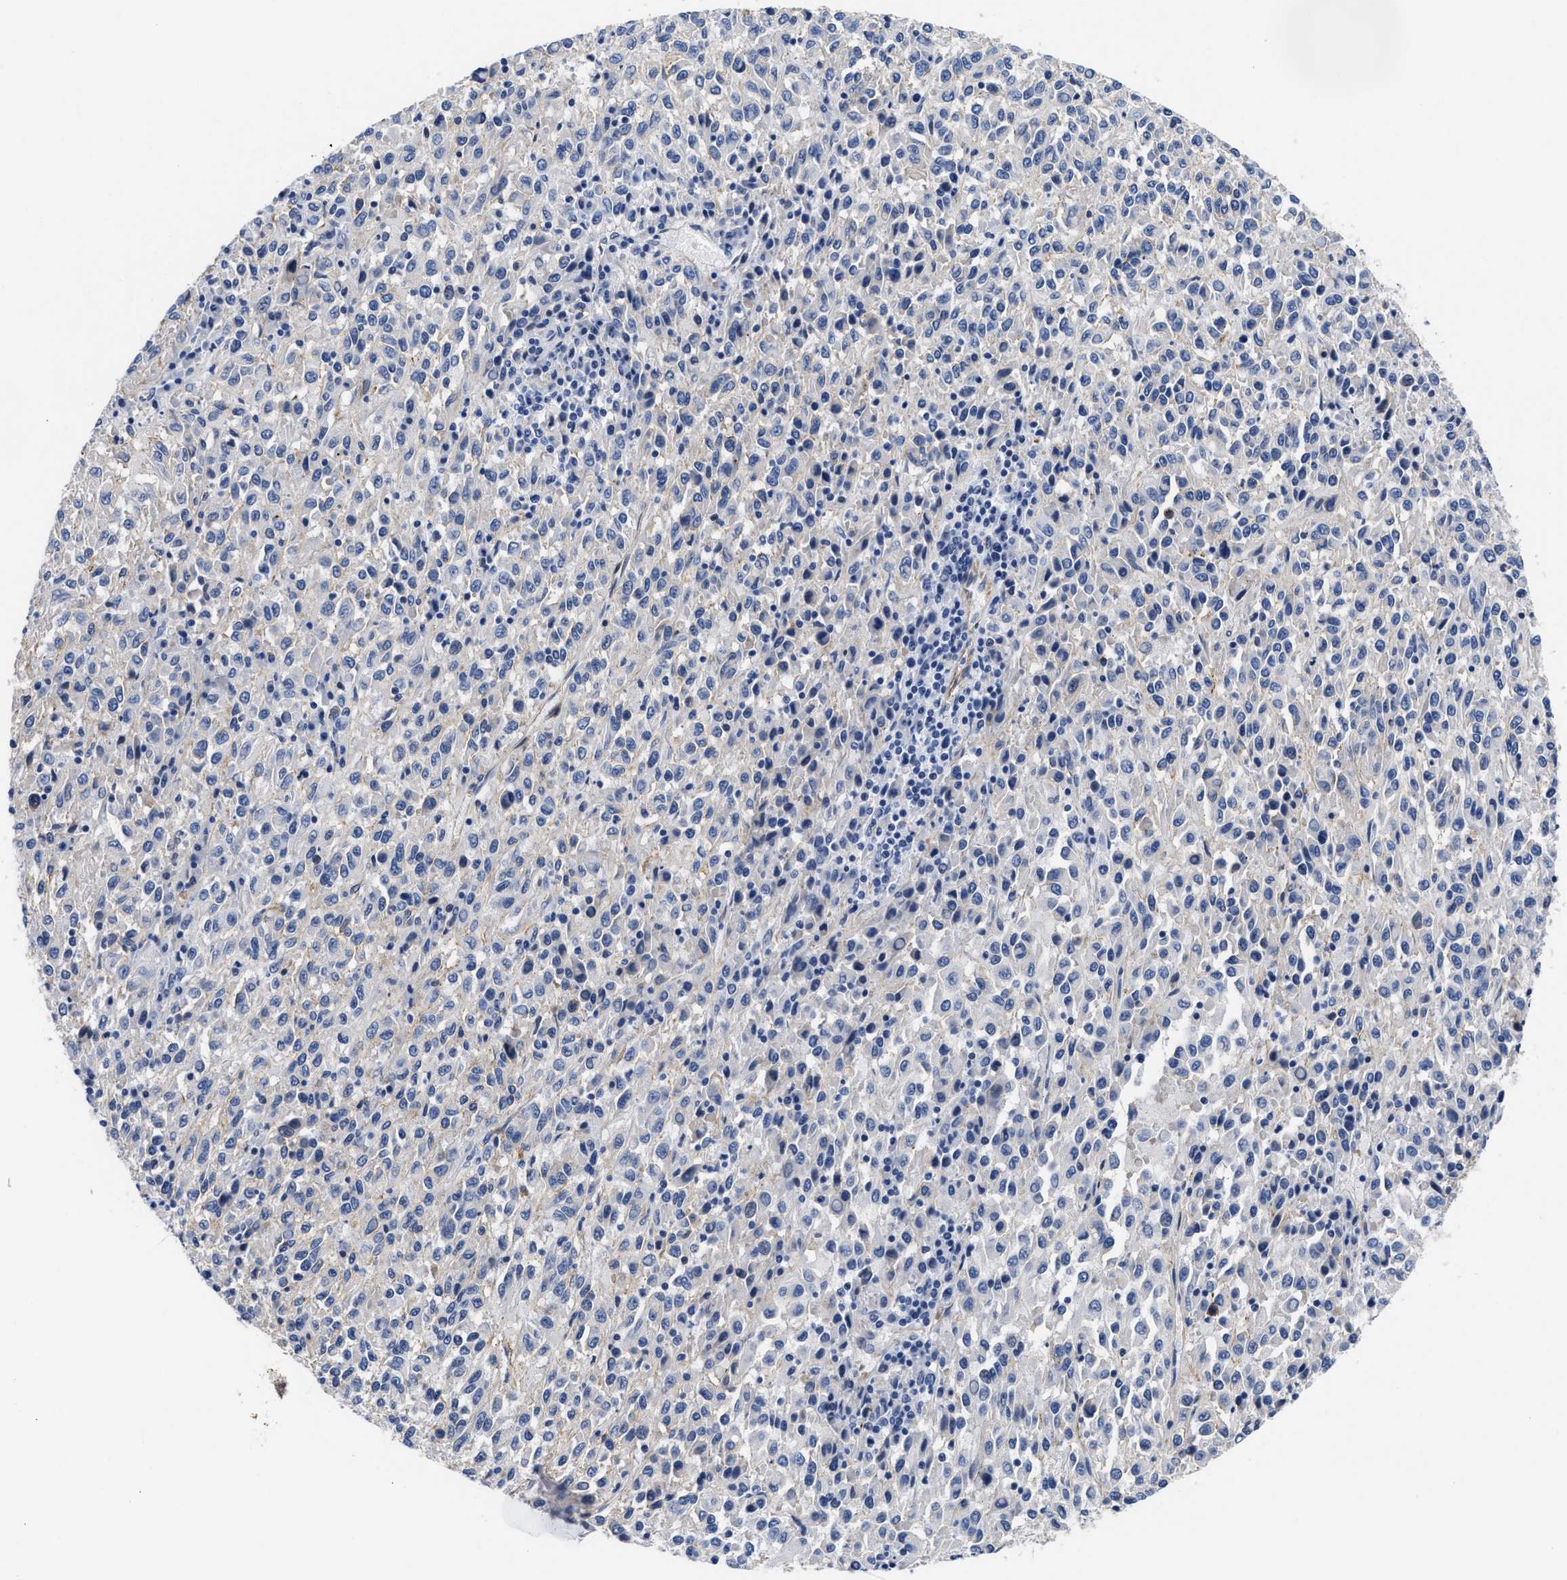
{"staining": {"intensity": "negative", "quantity": "none", "location": "none"}, "tissue": "melanoma", "cell_type": "Tumor cells", "image_type": "cancer", "snomed": [{"axis": "morphology", "description": "Malignant melanoma, Metastatic site"}, {"axis": "topography", "description": "Lung"}], "caption": "The IHC micrograph has no significant positivity in tumor cells of melanoma tissue.", "gene": "TRIM29", "patient": {"sex": "male", "age": 64}}